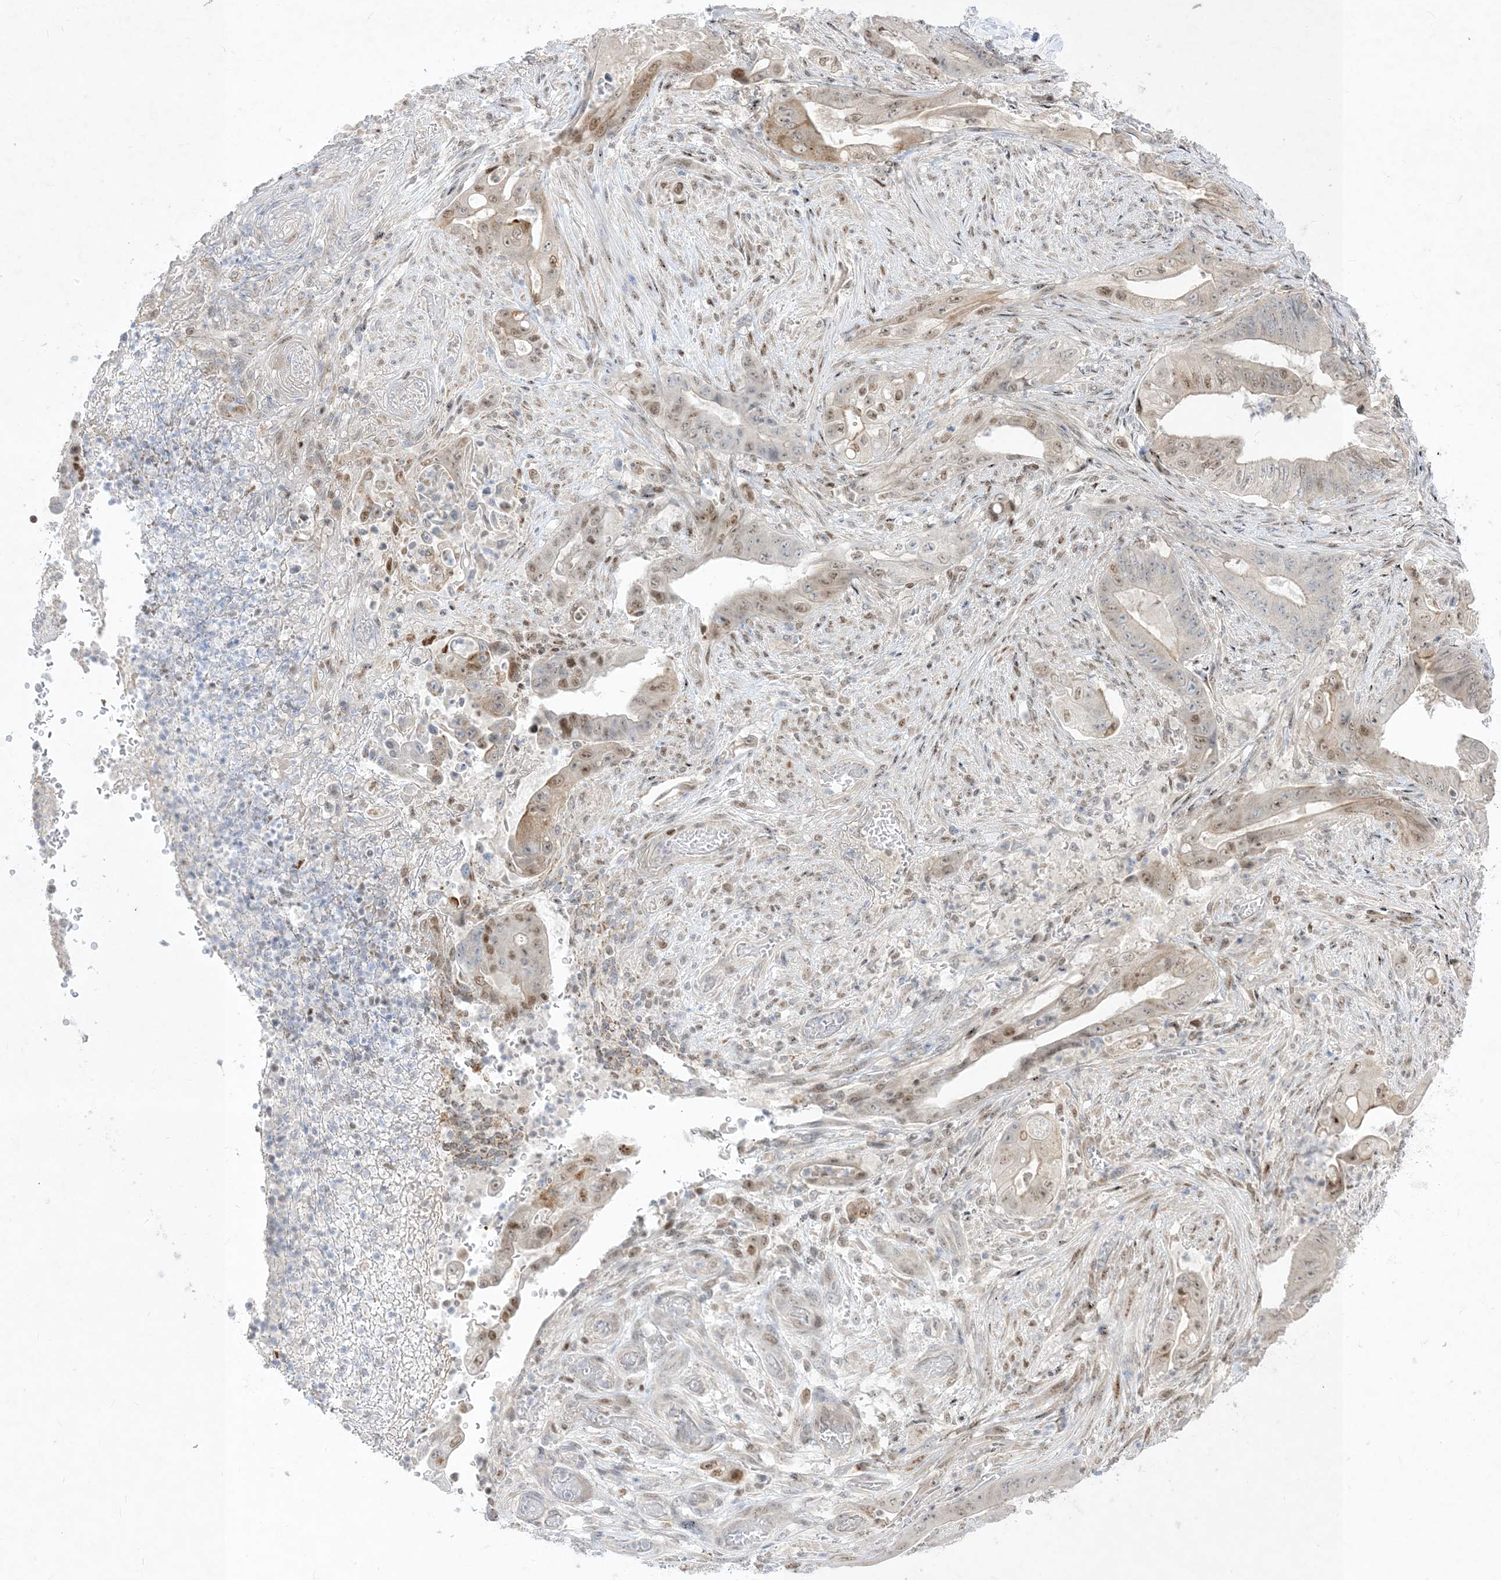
{"staining": {"intensity": "moderate", "quantity": "25%-75%", "location": "nuclear"}, "tissue": "stomach cancer", "cell_type": "Tumor cells", "image_type": "cancer", "snomed": [{"axis": "morphology", "description": "Adenocarcinoma, NOS"}, {"axis": "topography", "description": "Stomach"}], "caption": "A micrograph showing moderate nuclear staining in approximately 25%-75% of tumor cells in adenocarcinoma (stomach), as visualized by brown immunohistochemical staining.", "gene": "BHLHE40", "patient": {"sex": "female", "age": 73}}